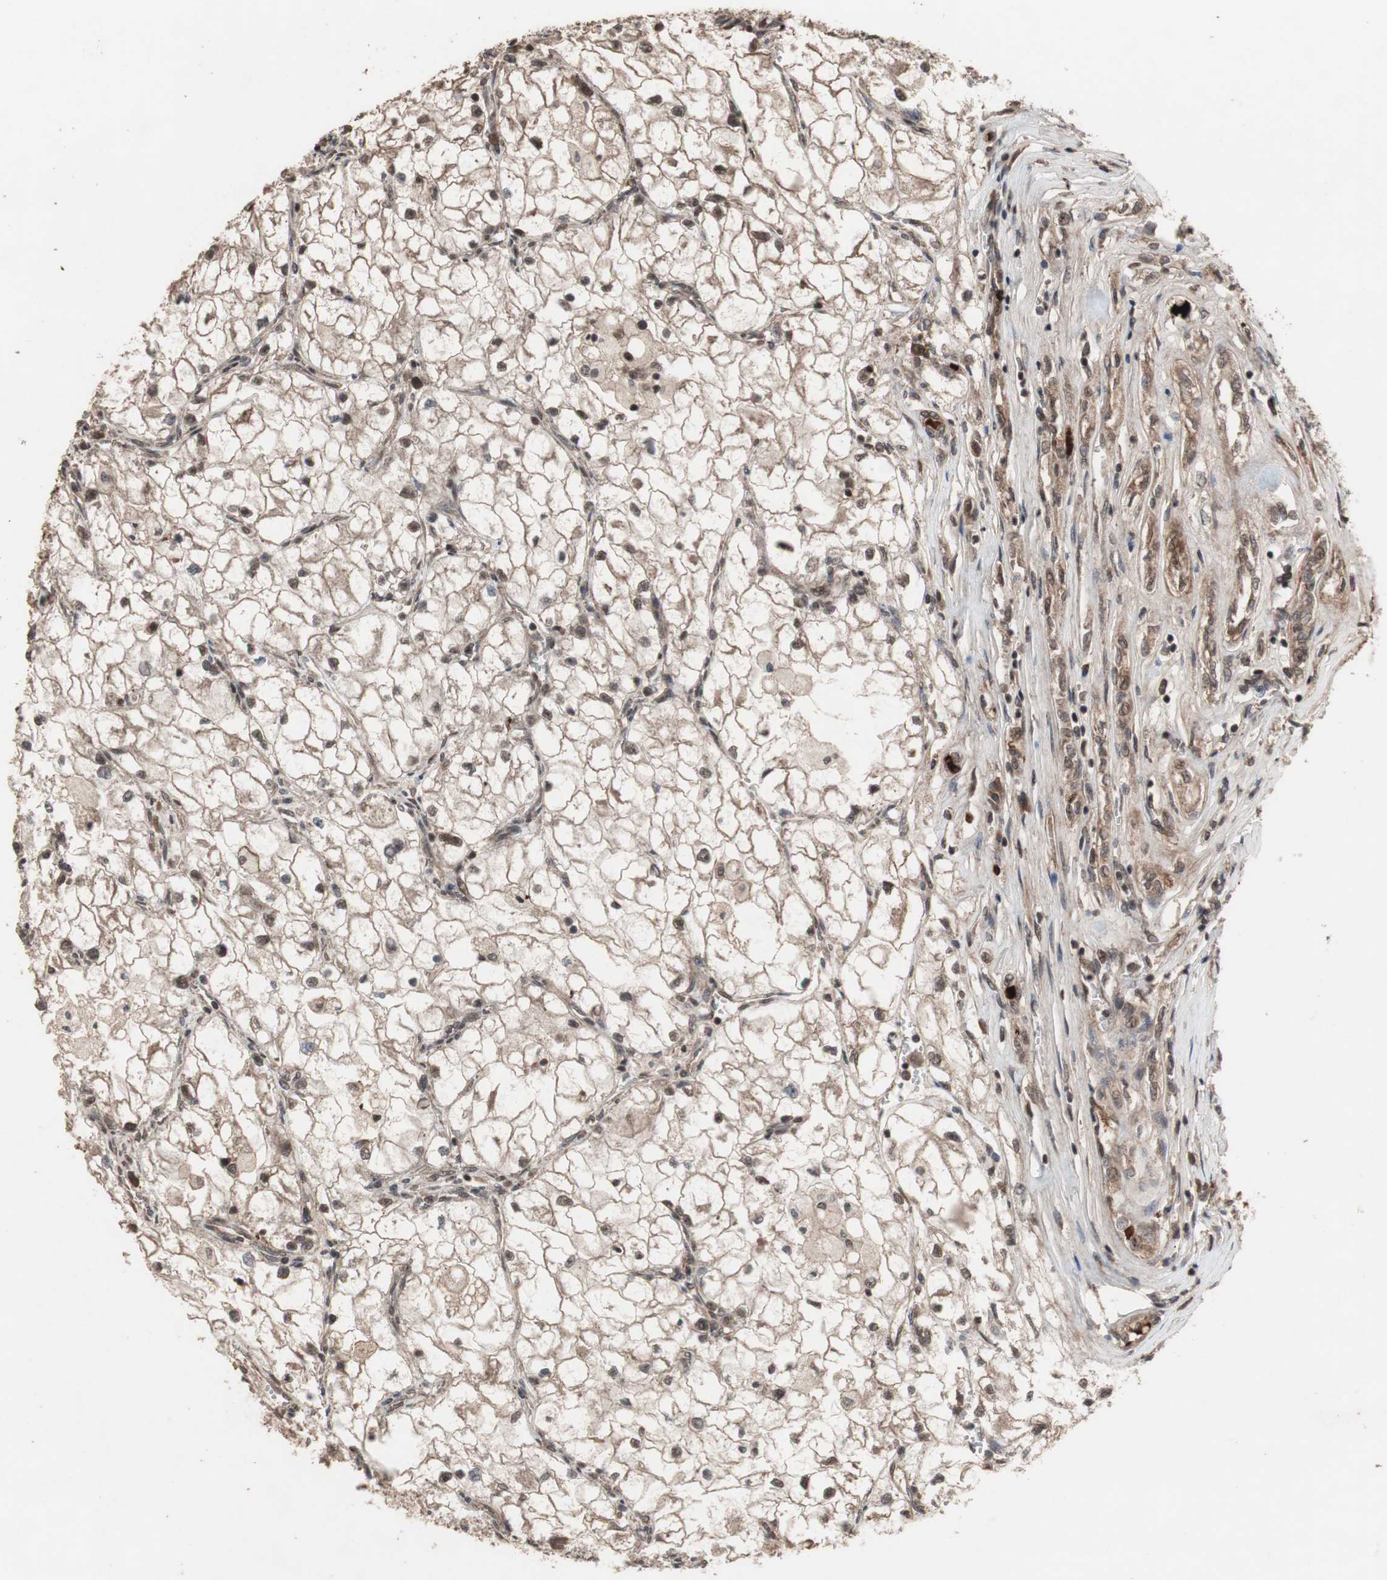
{"staining": {"intensity": "moderate", "quantity": "25%-75%", "location": "cytoplasmic/membranous,nuclear"}, "tissue": "renal cancer", "cell_type": "Tumor cells", "image_type": "cancer", "snomed": [{"axis": "morphology", "description": "Adenocarcinoma, NOS"}, {"axis": "topography", "description": "Kidney"}], "caption": "An immunohistochemistry image of tumor tissue is shown. Protein staining in brown shows moderate cytoplasmic/membranous and nuclear positivity in renal adenocarcinoma within tumor cells. The protein is stained brown, and the nuclei are stained in blue (DAB IHC with brightfield microscopy, high magnification).", "gene": "KANSL1", "patient": {"sex": "female", "age": 70}}